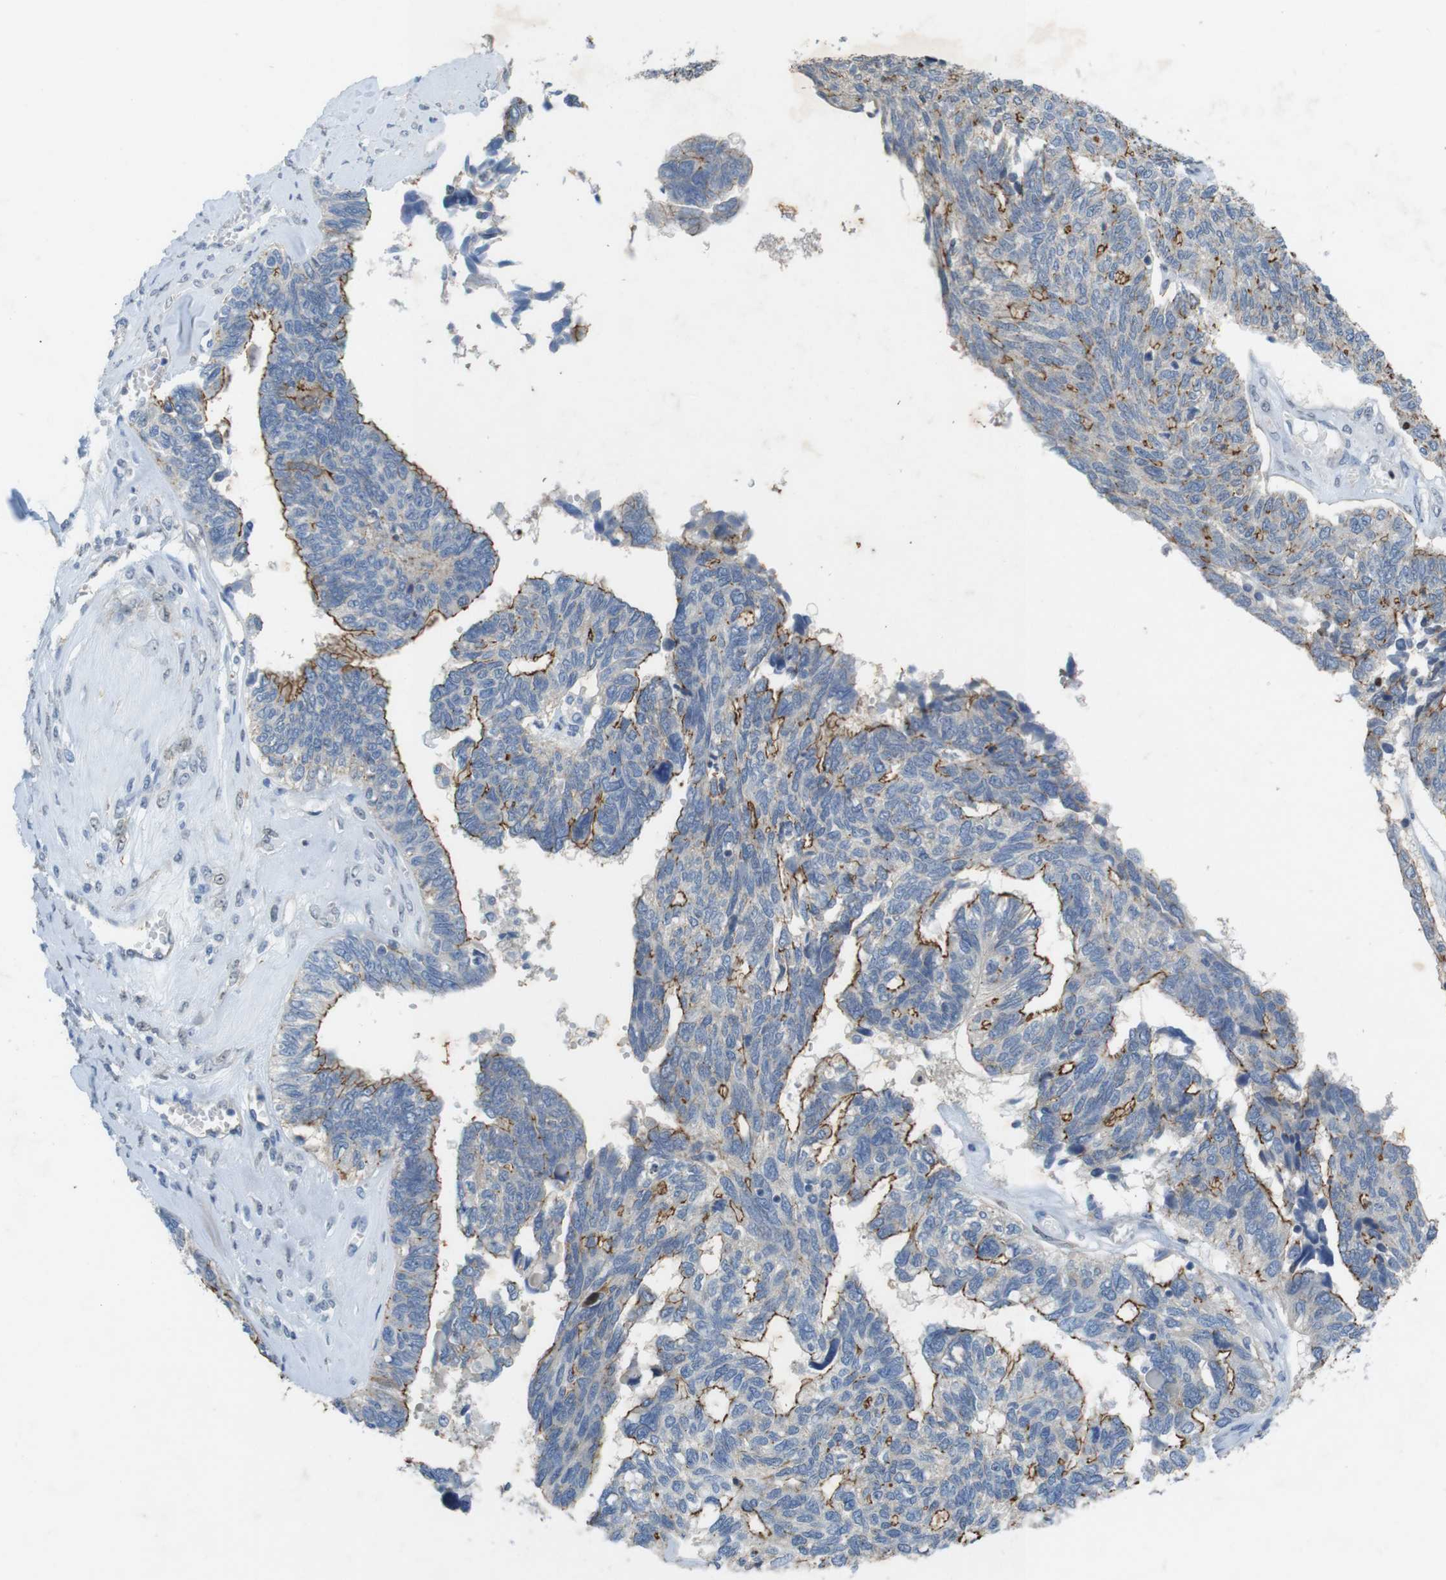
{"staining": {"intensity": "moderate", "quantity": "25%-75%", "location": "cytoplasmic/membranous"}, "tissue": "ovarian cancer", "cell_type": "Tumor cells", "image_type": "cancer", "snomed": [{"axis": "morphology", "description": "Cystadenocarcinoma, serous, NOS"}, {"axis": "topography", "description": "Ovary"}], "caption": "Immunohistochemistry (IHC) histopathology image of human ovarian serous cystadenocarcinoma stained for a protein (brown), which exhibits medium levels of moderate cytoplasmic/membranous expression in approximately 25%-75% of tumor cells.", "gene": "TJP3", "patient": {"sex": "female", "age": 79}}